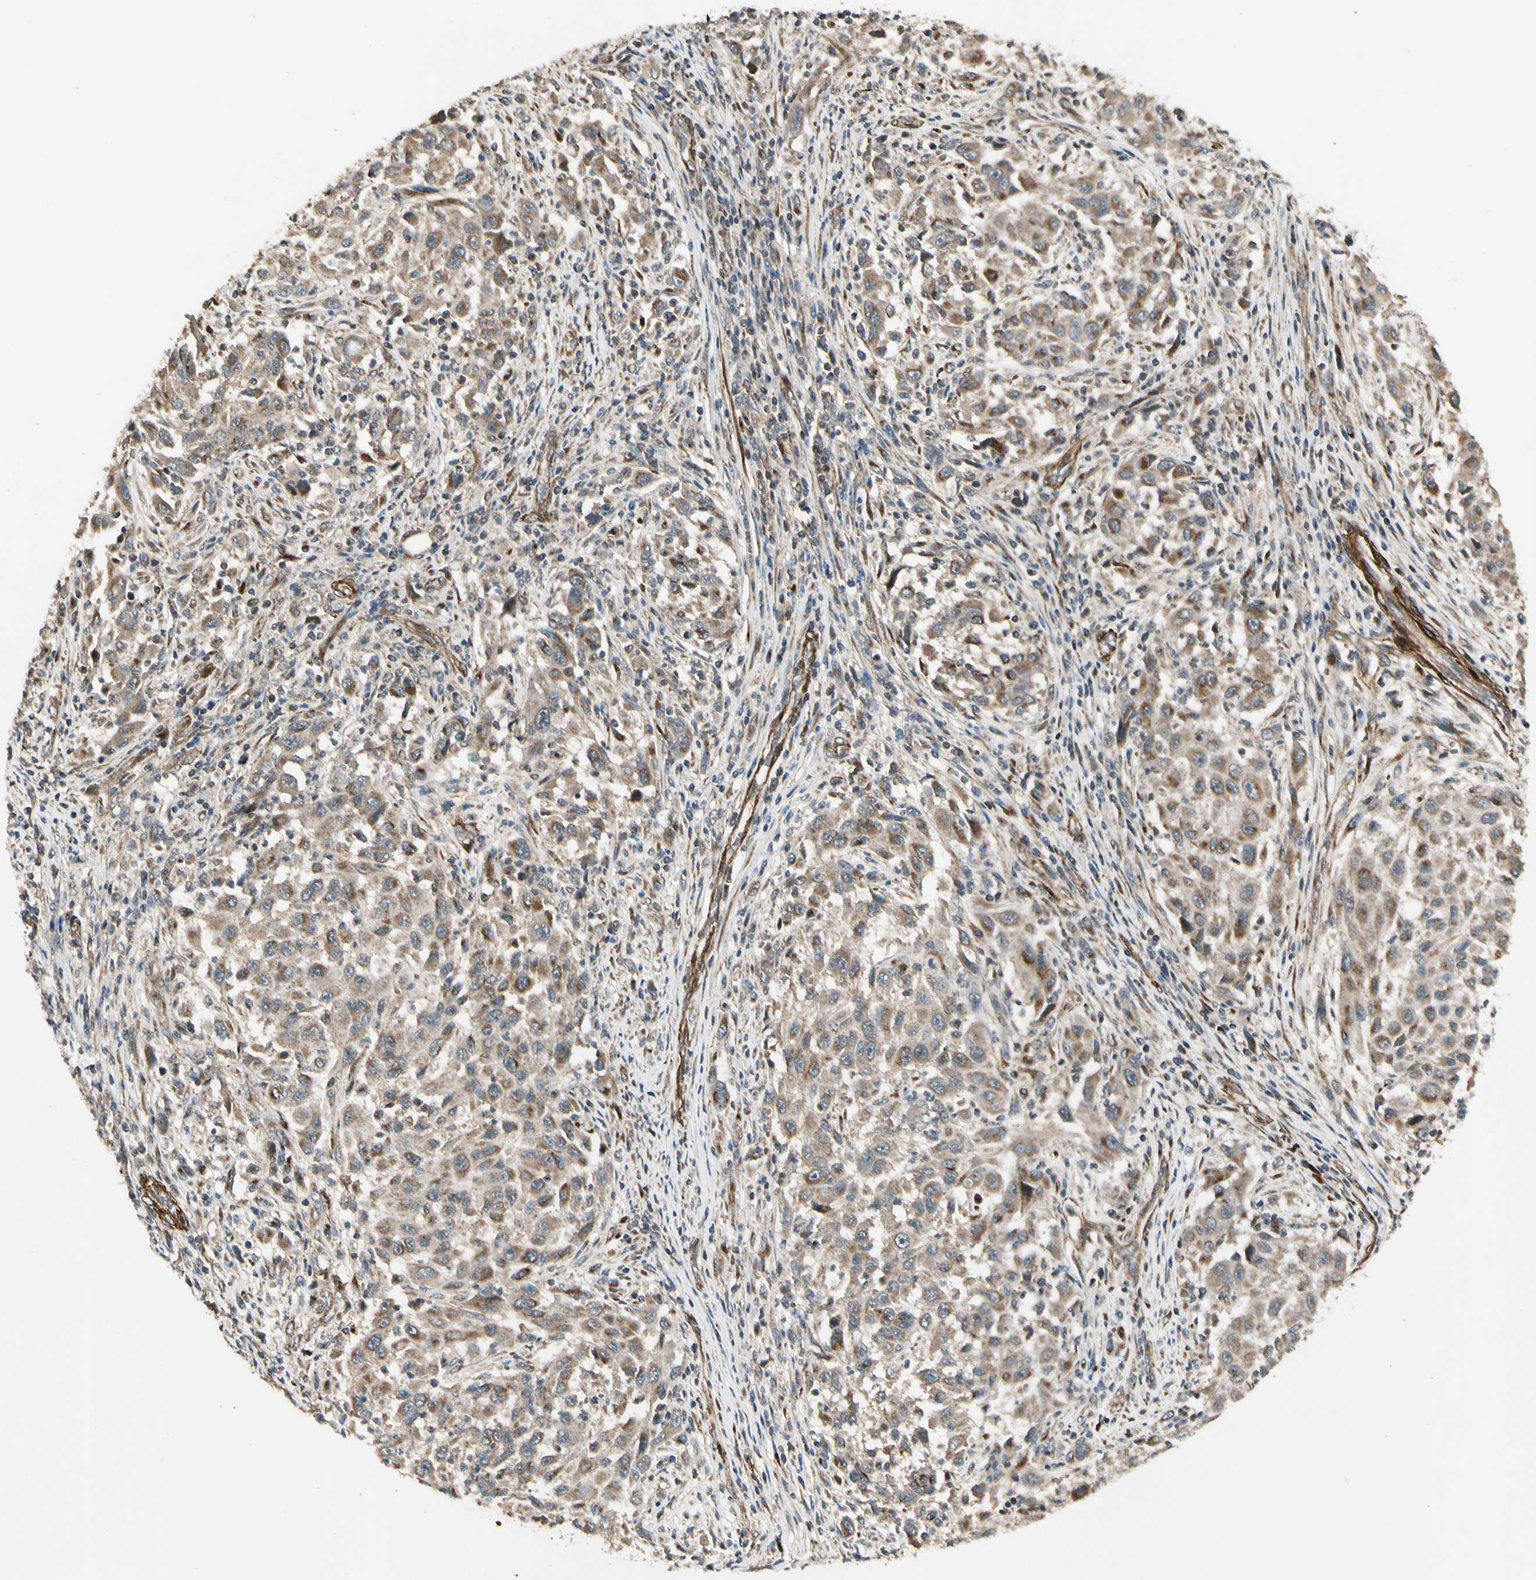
{"staining": {"intensity": "moderate", "quantity": ">75%", "location": "cytoplasmic/membranous"}, "tissue": "melanoma", "cell_type": "Tumor cells", "image_type": "cancer", "snomed": [{"axis": "morphology", "description": "Malignant melanoma, Metastatic site"}, {"axis": "topography", "description": "Lymph node"}], "caption": "Malignant melanoma (metastatic site) tissue demonstrates moderate cytoplasmic/membranous positivity in approximately >75% of tumor cells, visualized by immunohistochemistry.", "gene": "GCK", "patient": {"sex": "male", "age": 61}}